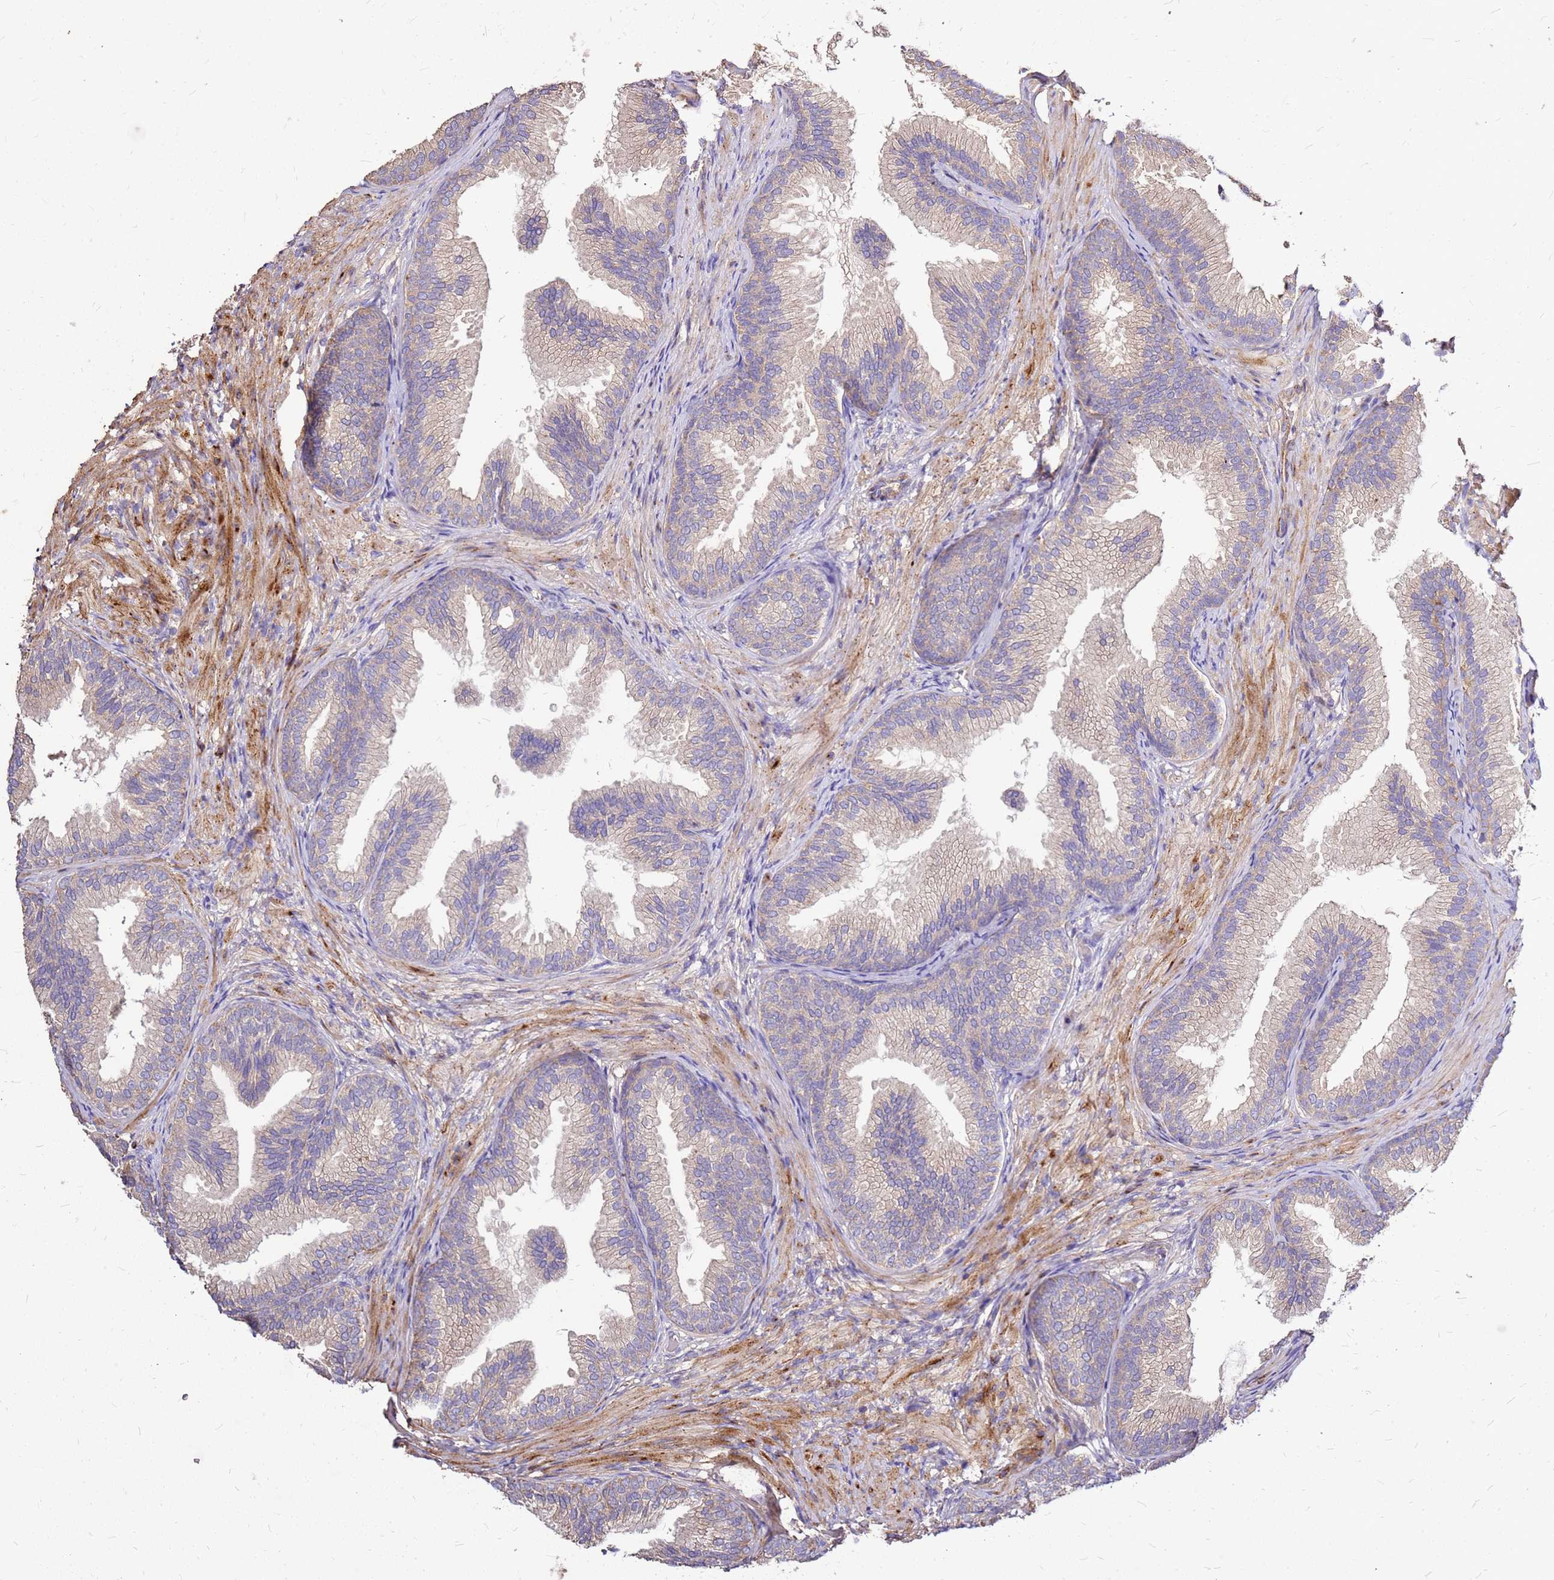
{"staining": {"intensity": "weak", "quantity": ">75%", "location": "cytoplasmic/membranous"}, "tissue": "prostate", "cell_type": "Glandular cells", "image_type": "normal", "snomed": [{"axis": "morphology", "description": "Normal tissue, NOS"}, {"axis": "topography", "description": "Prostate"}], "caption": "This histopathology image reveals immunohistochemistry staining of unremarkable human prostate, with low weak cytoplasmic/membranous staining in approximately >75% of glandular cells.", "gene": "EXD3", "patient": {"sex": "male", "age": 76}}